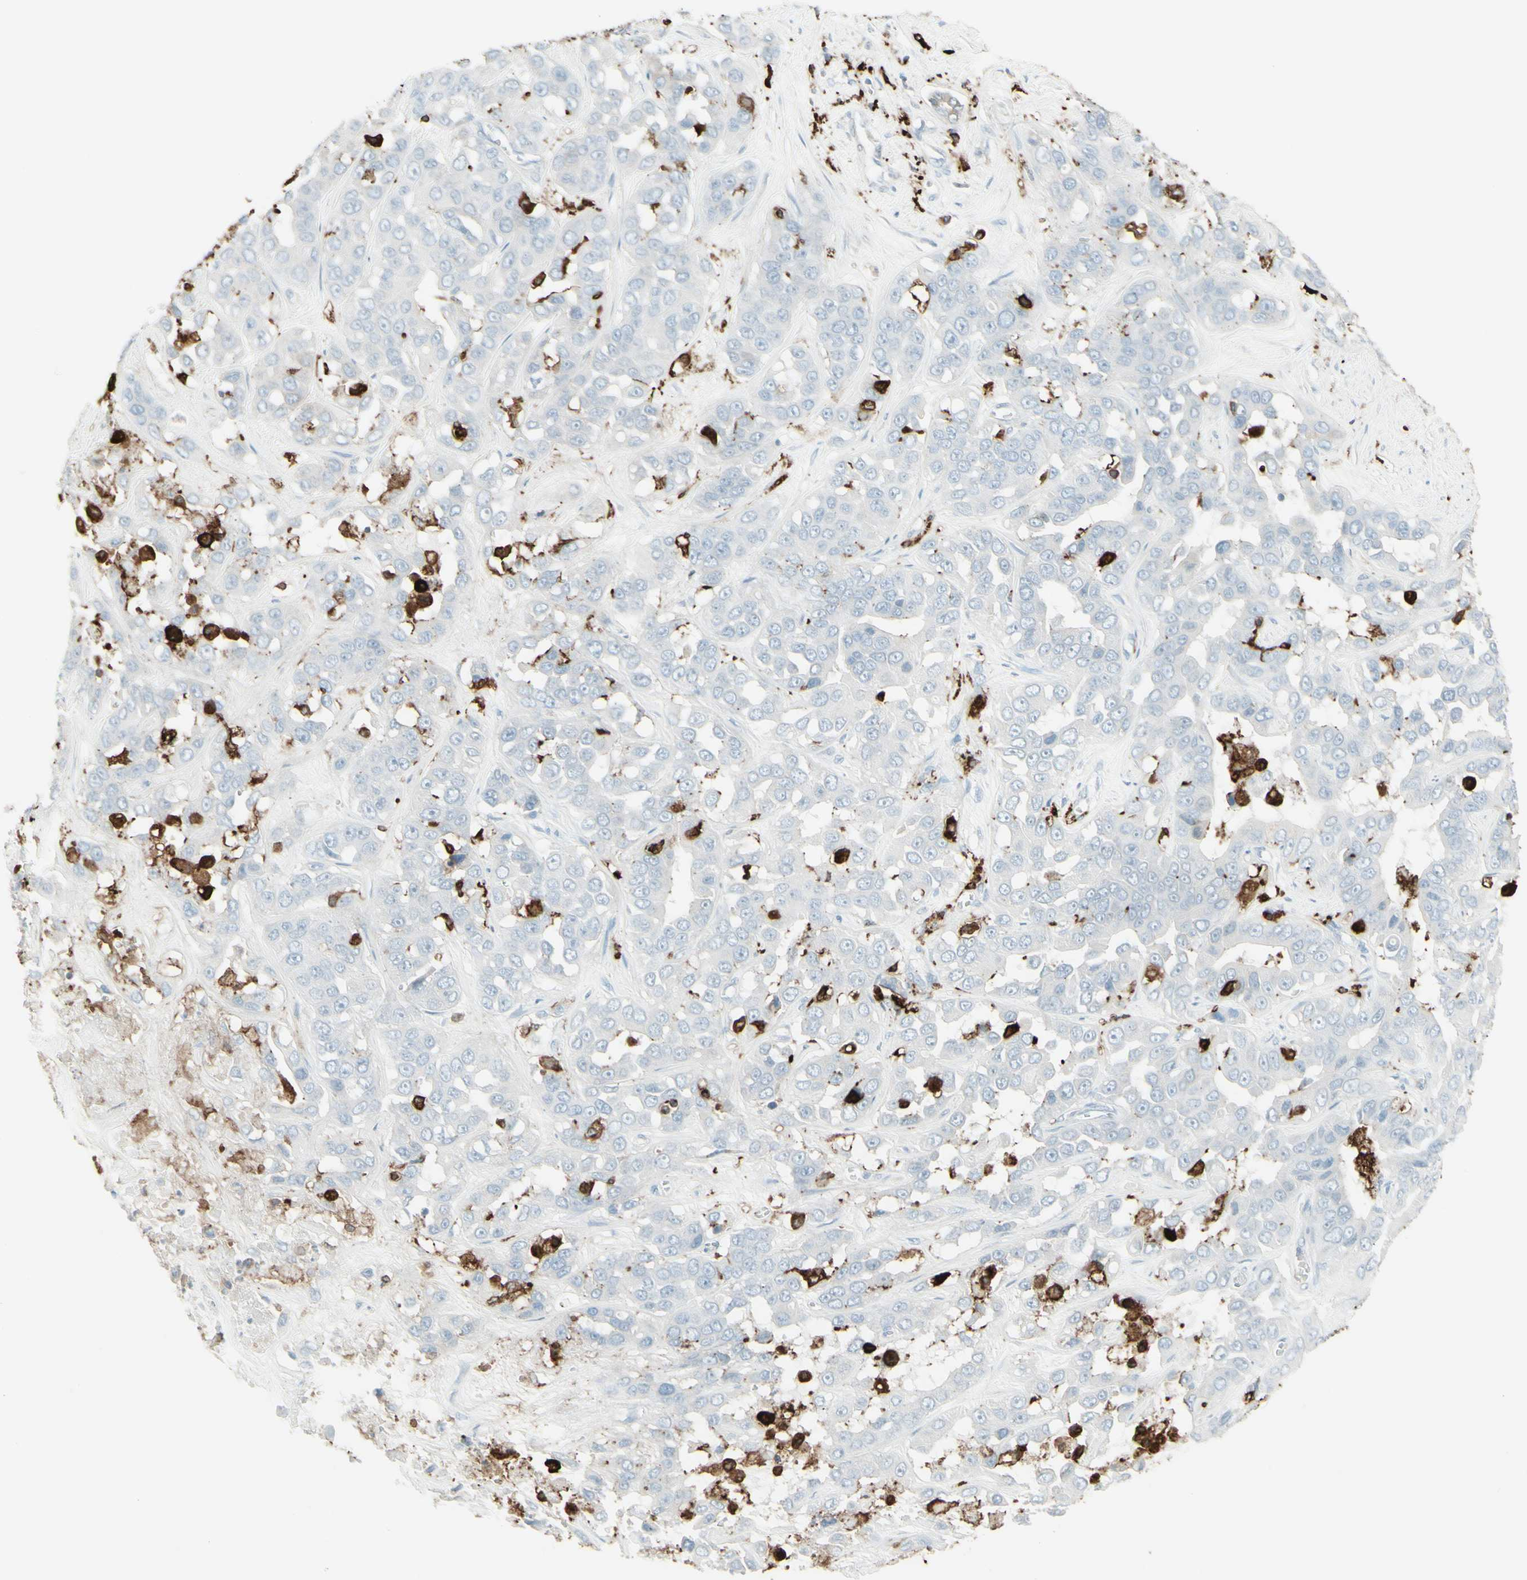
{"staining": {"intensity": "negative", "quantity": "none", "location": "none"}, "tissue": "liver cancer", "cell_type": "Tumor cells", "image_type": "cancer", "snomed": [{"axis": "morphology", "description": "Cholangiocarcinoma"}, {"axis": "topography", "description": "Liver"}], "caption": "There is no significant expression in tumor cells of cholangiocarcinoma (liver).", "gene": "HLA-DPB1", "patient": {"sex": "female", "age": 52}}